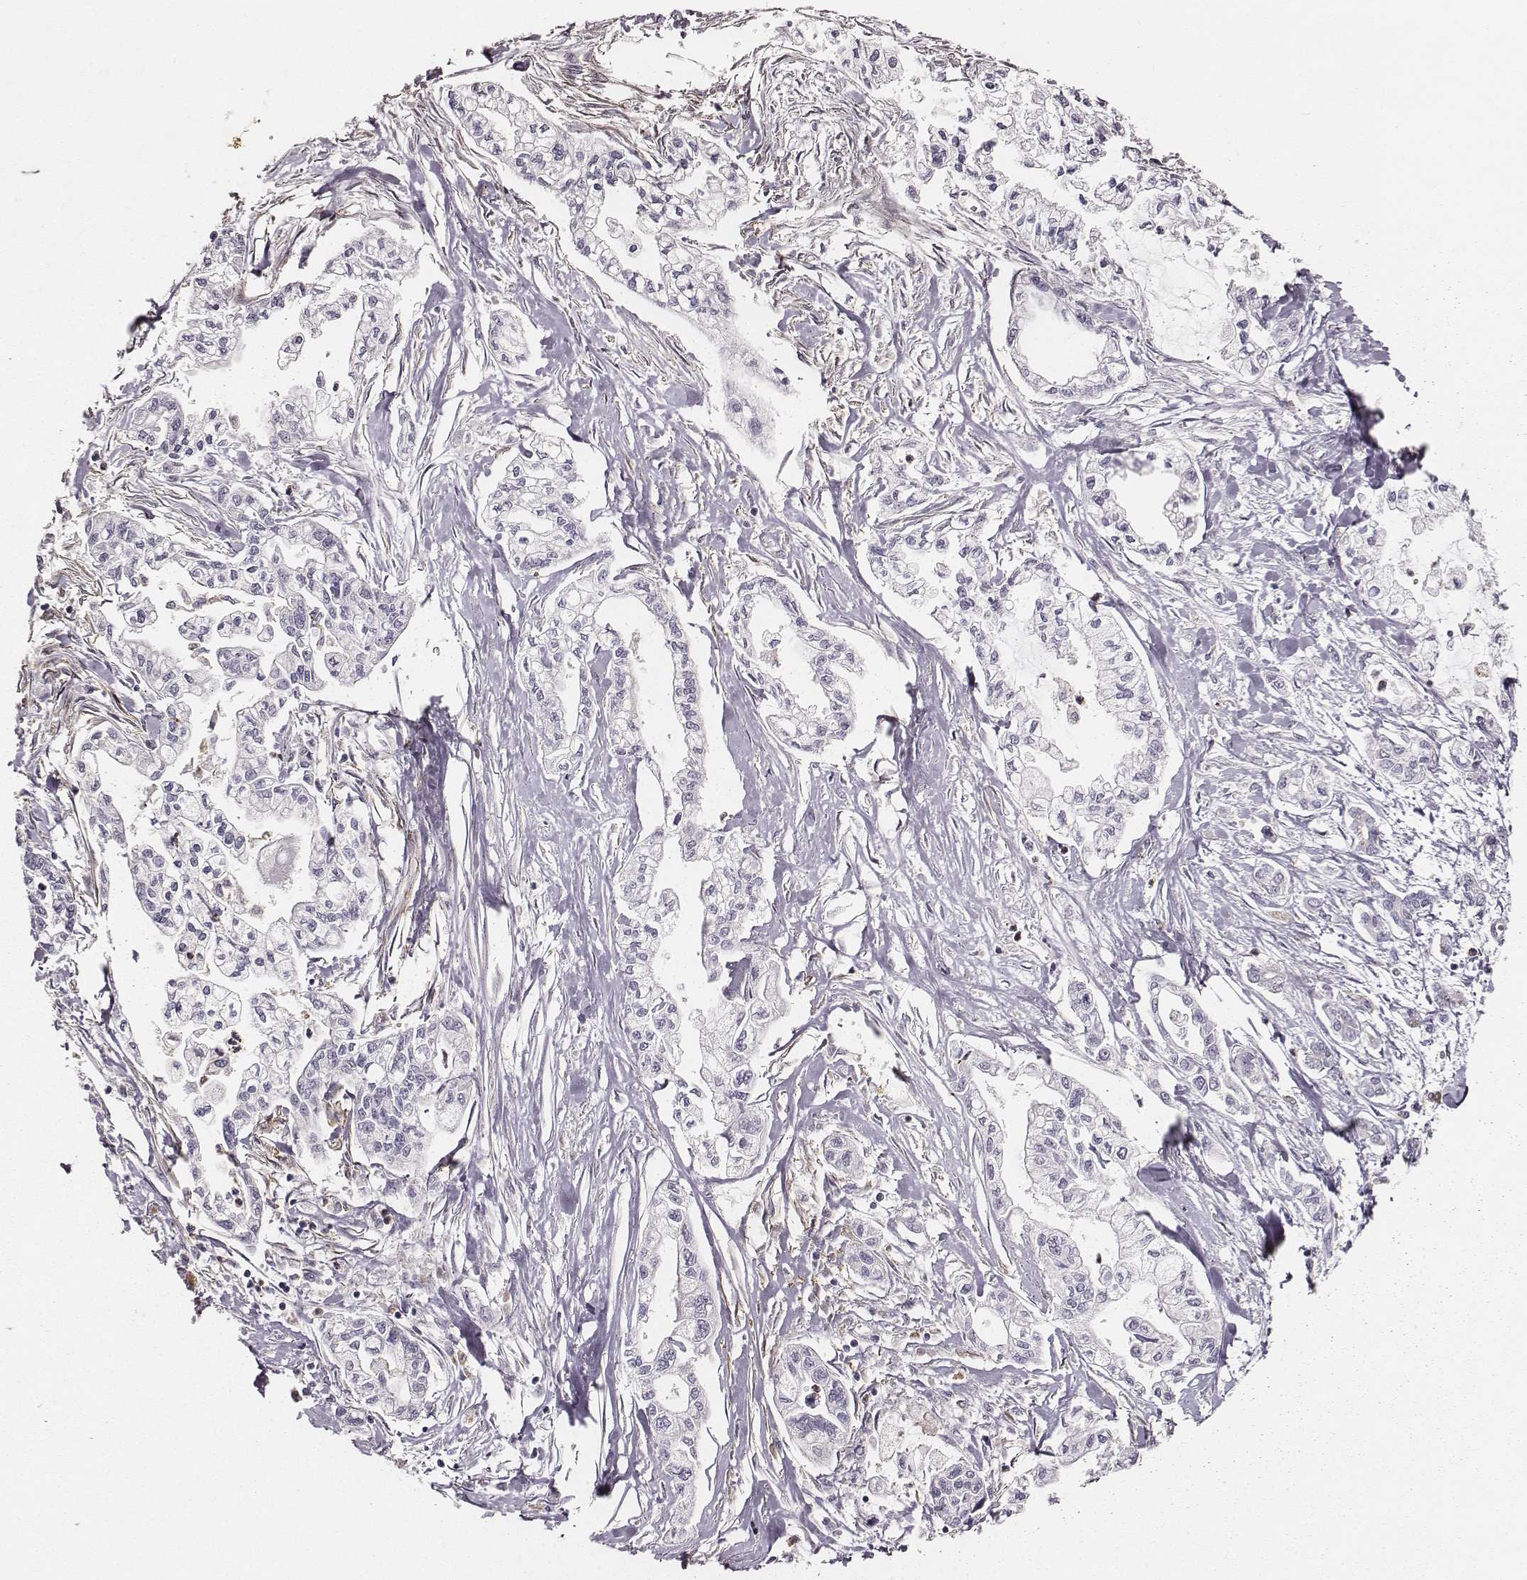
{"staining": {"intensity": "negative", "quantity": "none", "location": "none"}, "tissue": "pancreatic cancer", "cell_type": "Tumor cells", "image_type": "cancer", "snomed": [{"axis": "morphology", "description": "Adenocarcinoma, NOS"}, {"axis": "topography", "description": "Pancreas"}], "caption": "Immunohistochemistry micrograph of human pancreatic cancer (adenocarcinoma) stained for a protein (brown), which displays no staining in tumor cells.", "gene": "ZYX", "patient": {"sex": "male", "age": 54}}